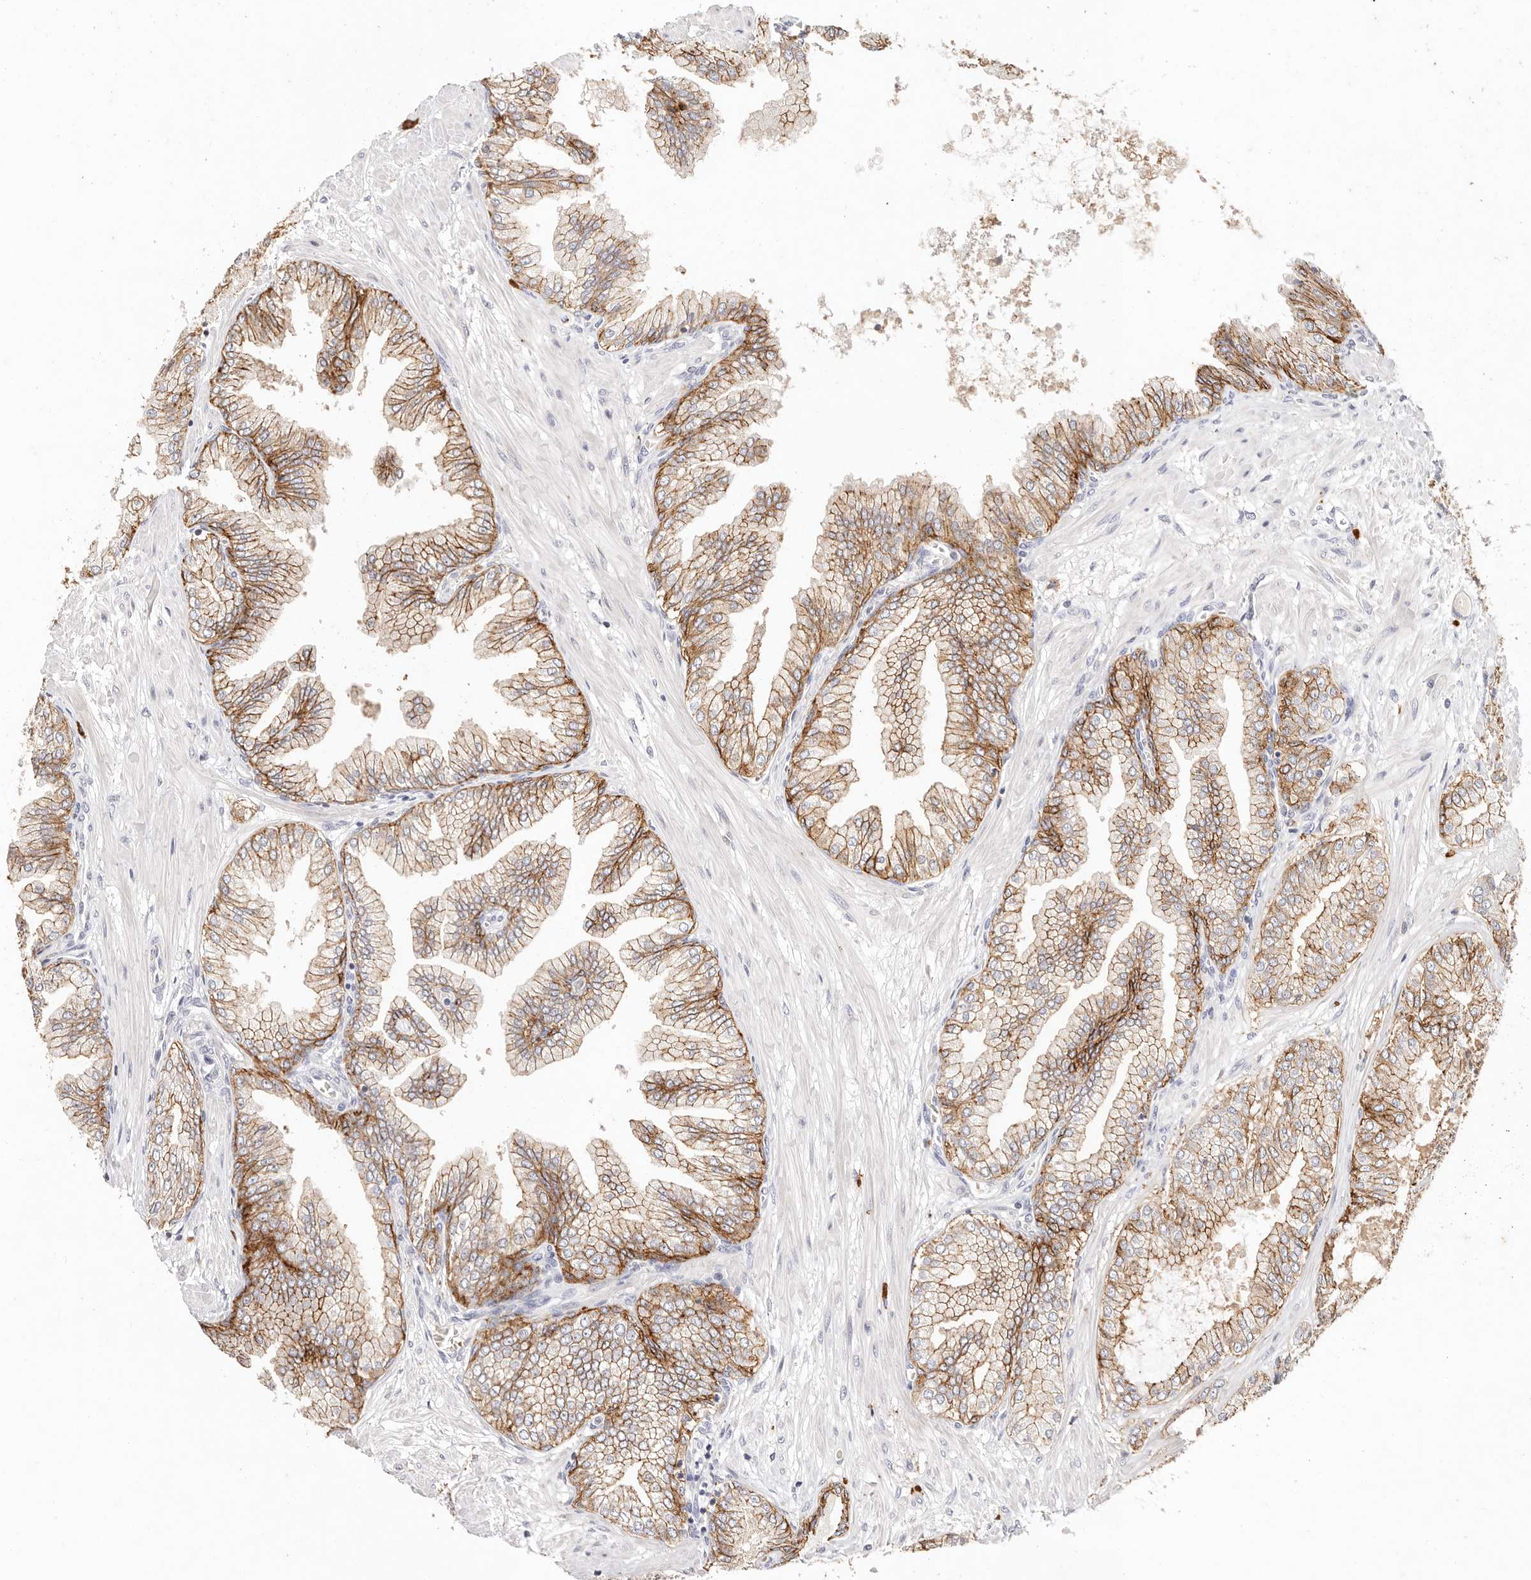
{"staining": {"intensity": "moderate", "quantity": "25%-75%", "location": "cytoplasmic/membranous"}, "tissue": "prostate cancer", "cell_type": "Tumor cells", "image_type": "cancer", "snomed": [{"axis": "morphology", "description": "Adenocarcinoma, Low grade"}, {"axis": "topography", "description": "Prostate"}], "caption": "Prostate cancer (adenocarcinoma (low-grade)) was stained to show a protein in brown. There is medium levels of moderate cytoplasmic/membranous staining in approximately 25%-75% of tumor cells. (DAB IHC with brightfield microscopy, high magnification).", "gene": "CXADR", "patient": {"sex": "male", "age": 63}}